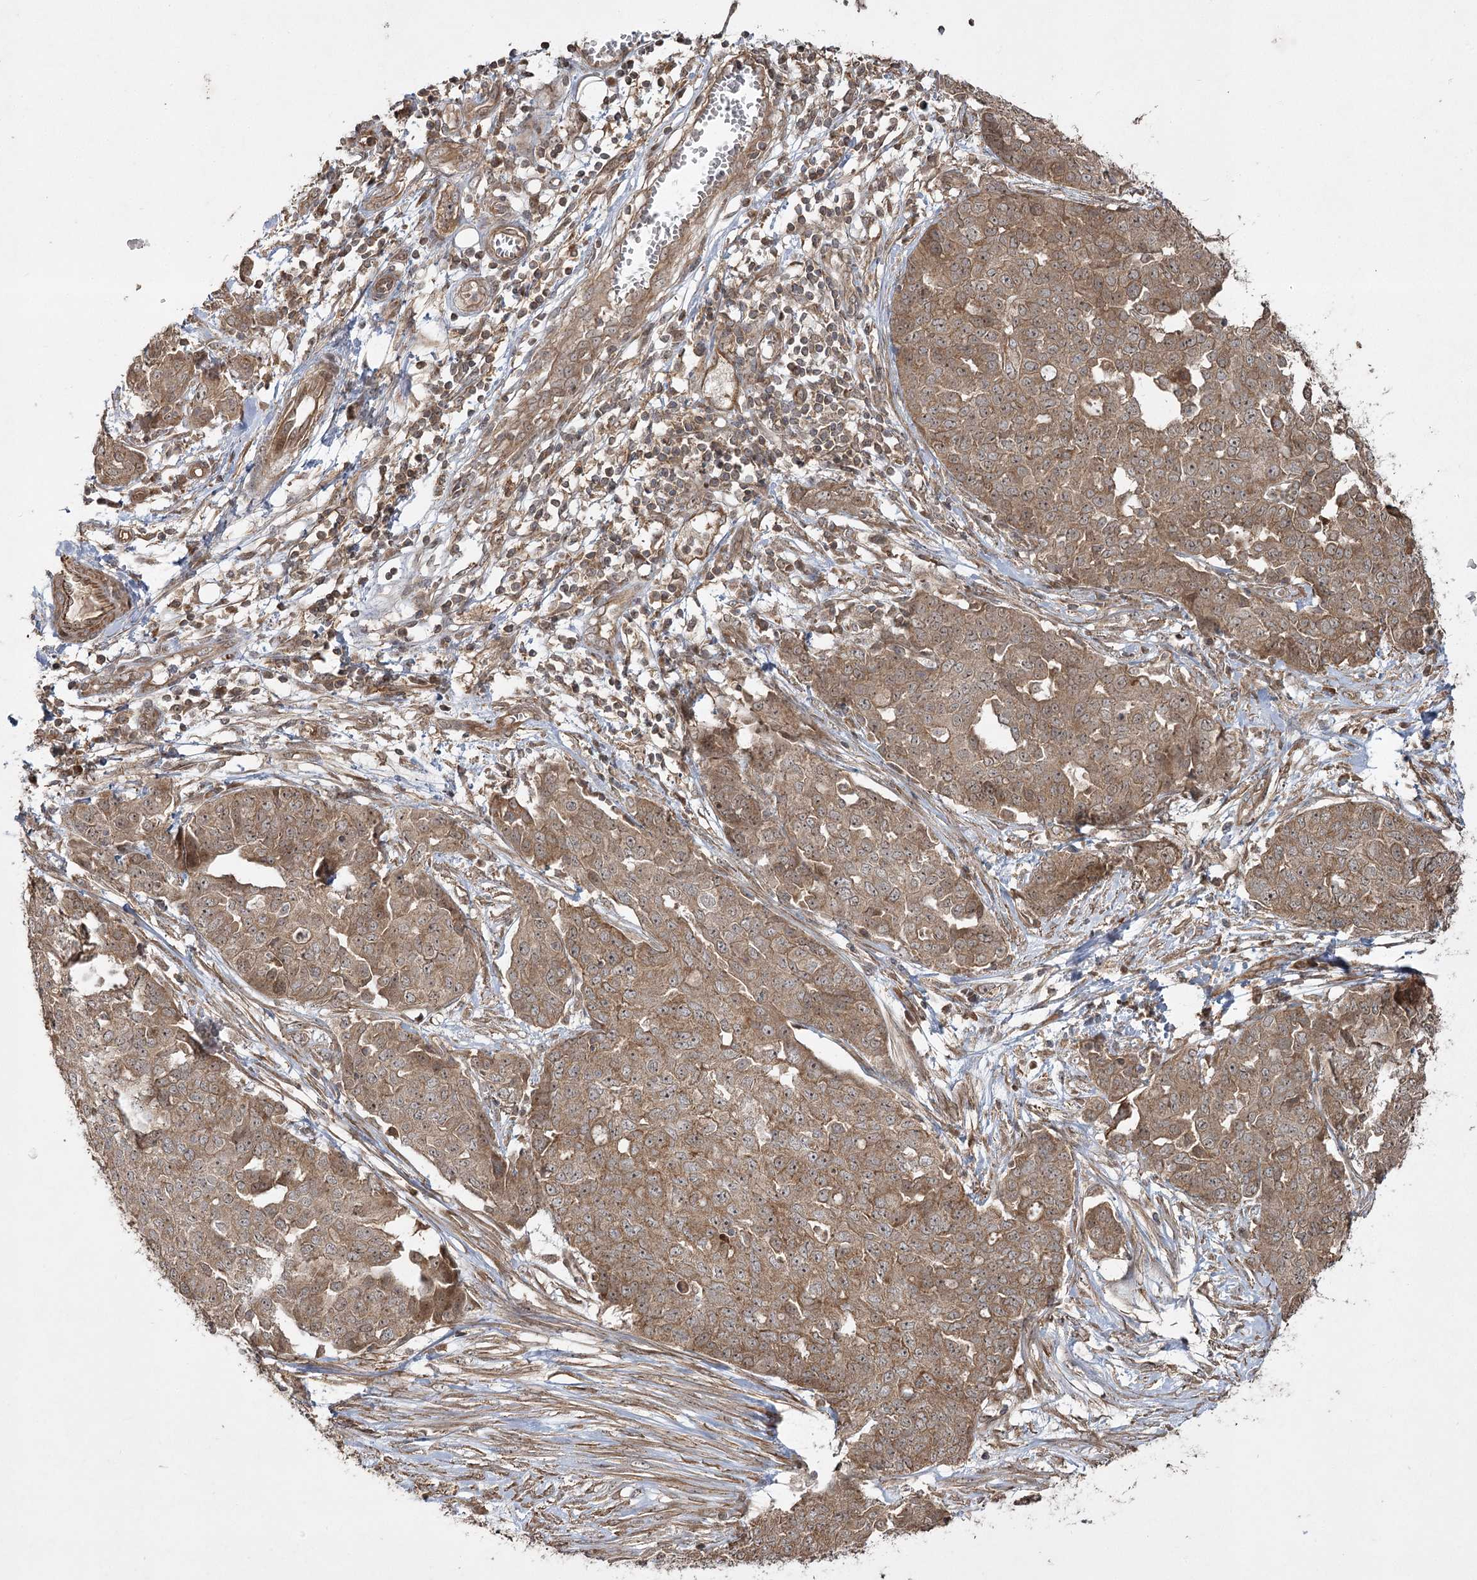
{"staining": {"intensity": "moderate", "quantity": ">75%", "location": "cytoplasmic/membranous,nuclear"}, "tissue": "ovarian cancer", "cell_type": "Tumor cells", "image_type": "cancer", "snomed": [{"axis": "morphology", "description": "Cystadenocarcinoma, serous, NOS"}, {"axis": "topography", "description": "Soft tissue"}, {"axis": "topography", "description": "Ovary"}], "caption": "Serous cystadenocarcinoma (ovarian) was stained to show a protein in brown. There is medium levels of moderate cytoplasmic/membranous and nuclear positivity in about >75% of tumor cells.", "gene": "CPLANE1", "patient": {"sex": "female", "age": 57}}